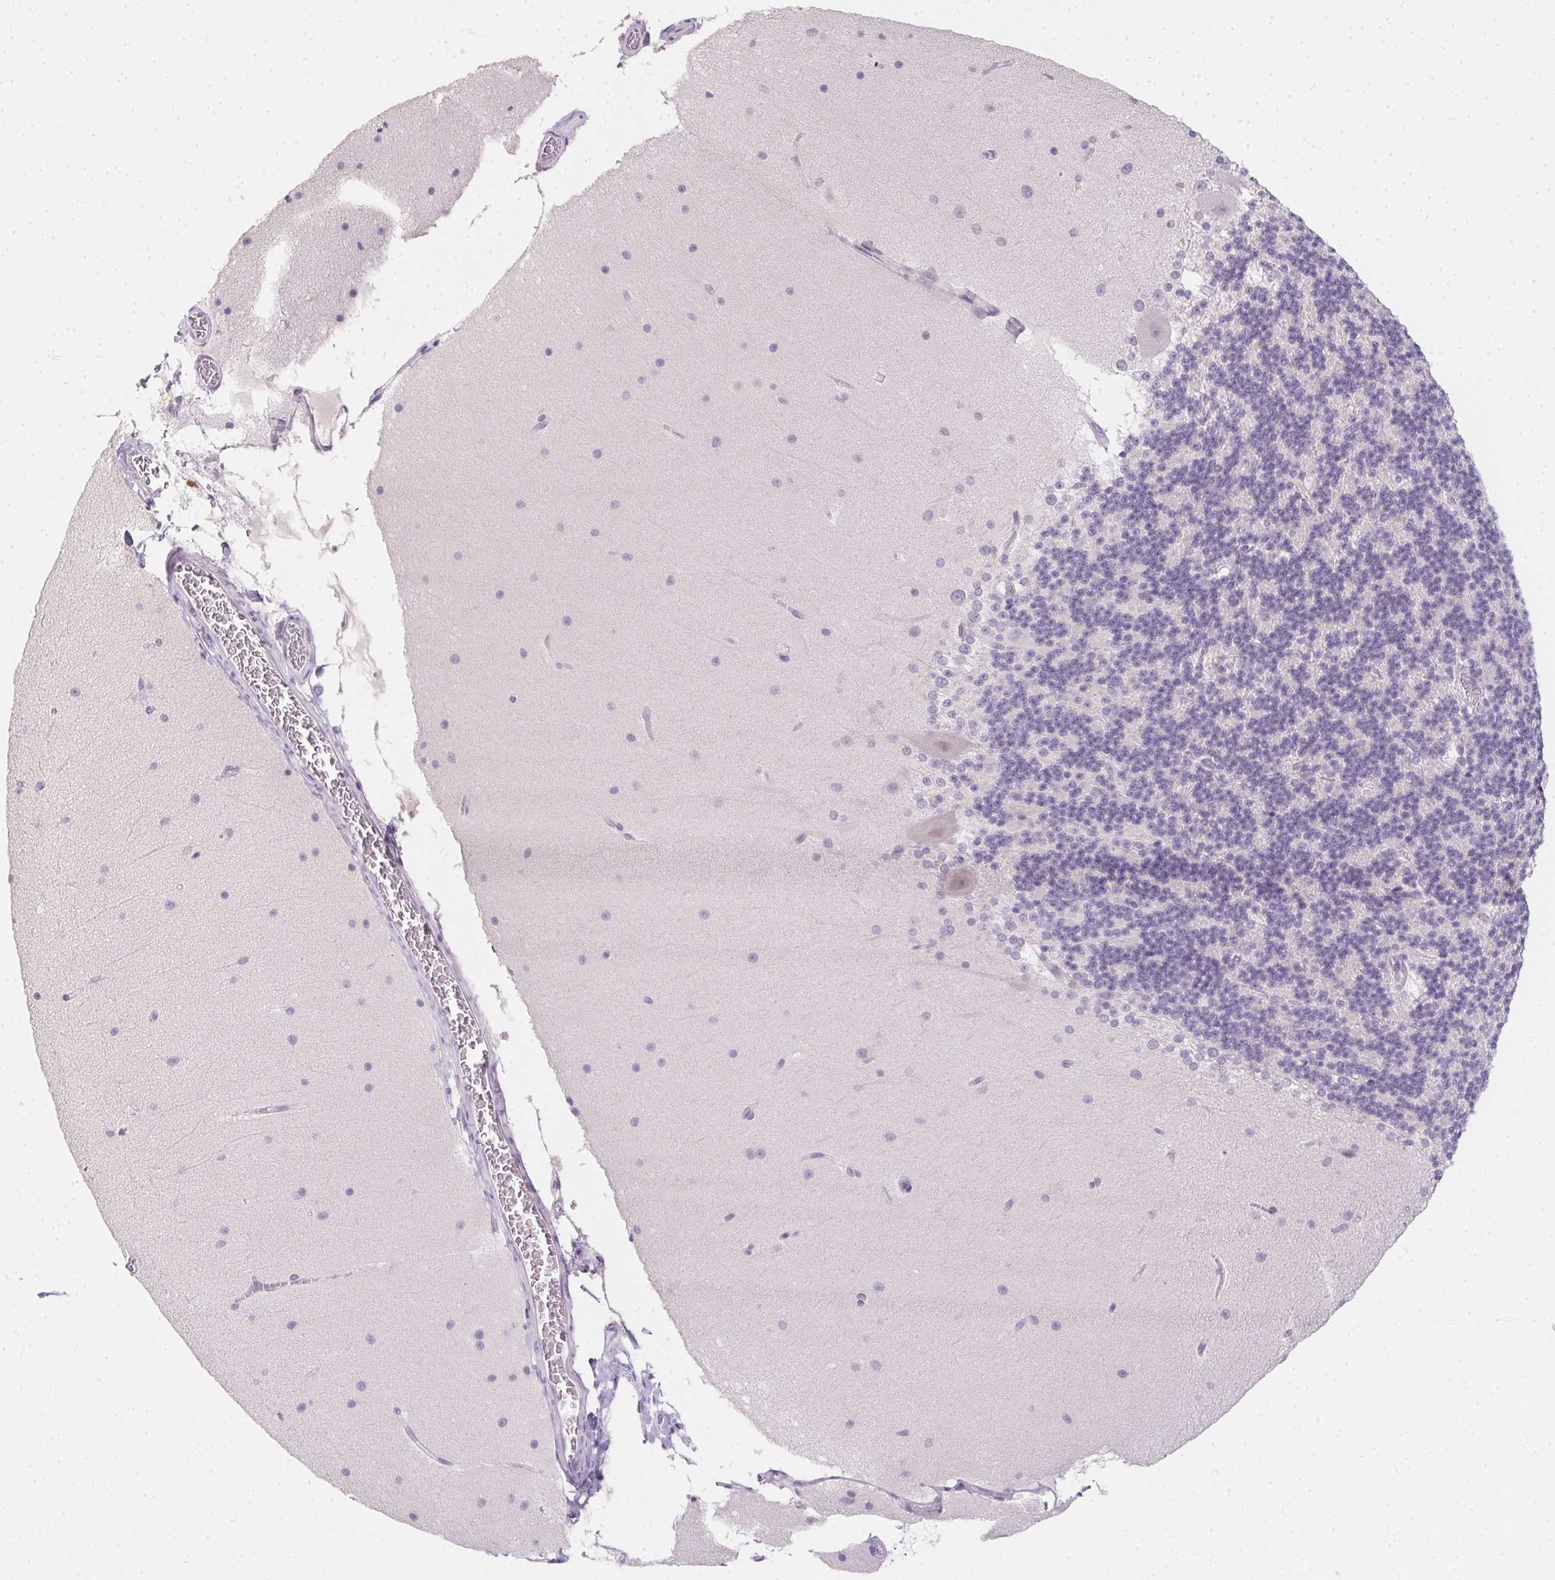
{"staining": {"intensity": "negative", "quantity": "none", "location": "none"}, "tissue": "cerebellum", "cell_type": "Cells in granular layer", "image_type": "normal", "snomed": [{"axis": "morphology", "description": "Normal tissue, NOS"}, {"axis": "topography", "description": "Cerebellum"}], "caption": "This is a micrograph of IHC staining of unremarkable cerebellum, which shows no positivity in cells in granular layer.", "gene": "MORC1", "patient": {"sex": "female", "age": 19}}